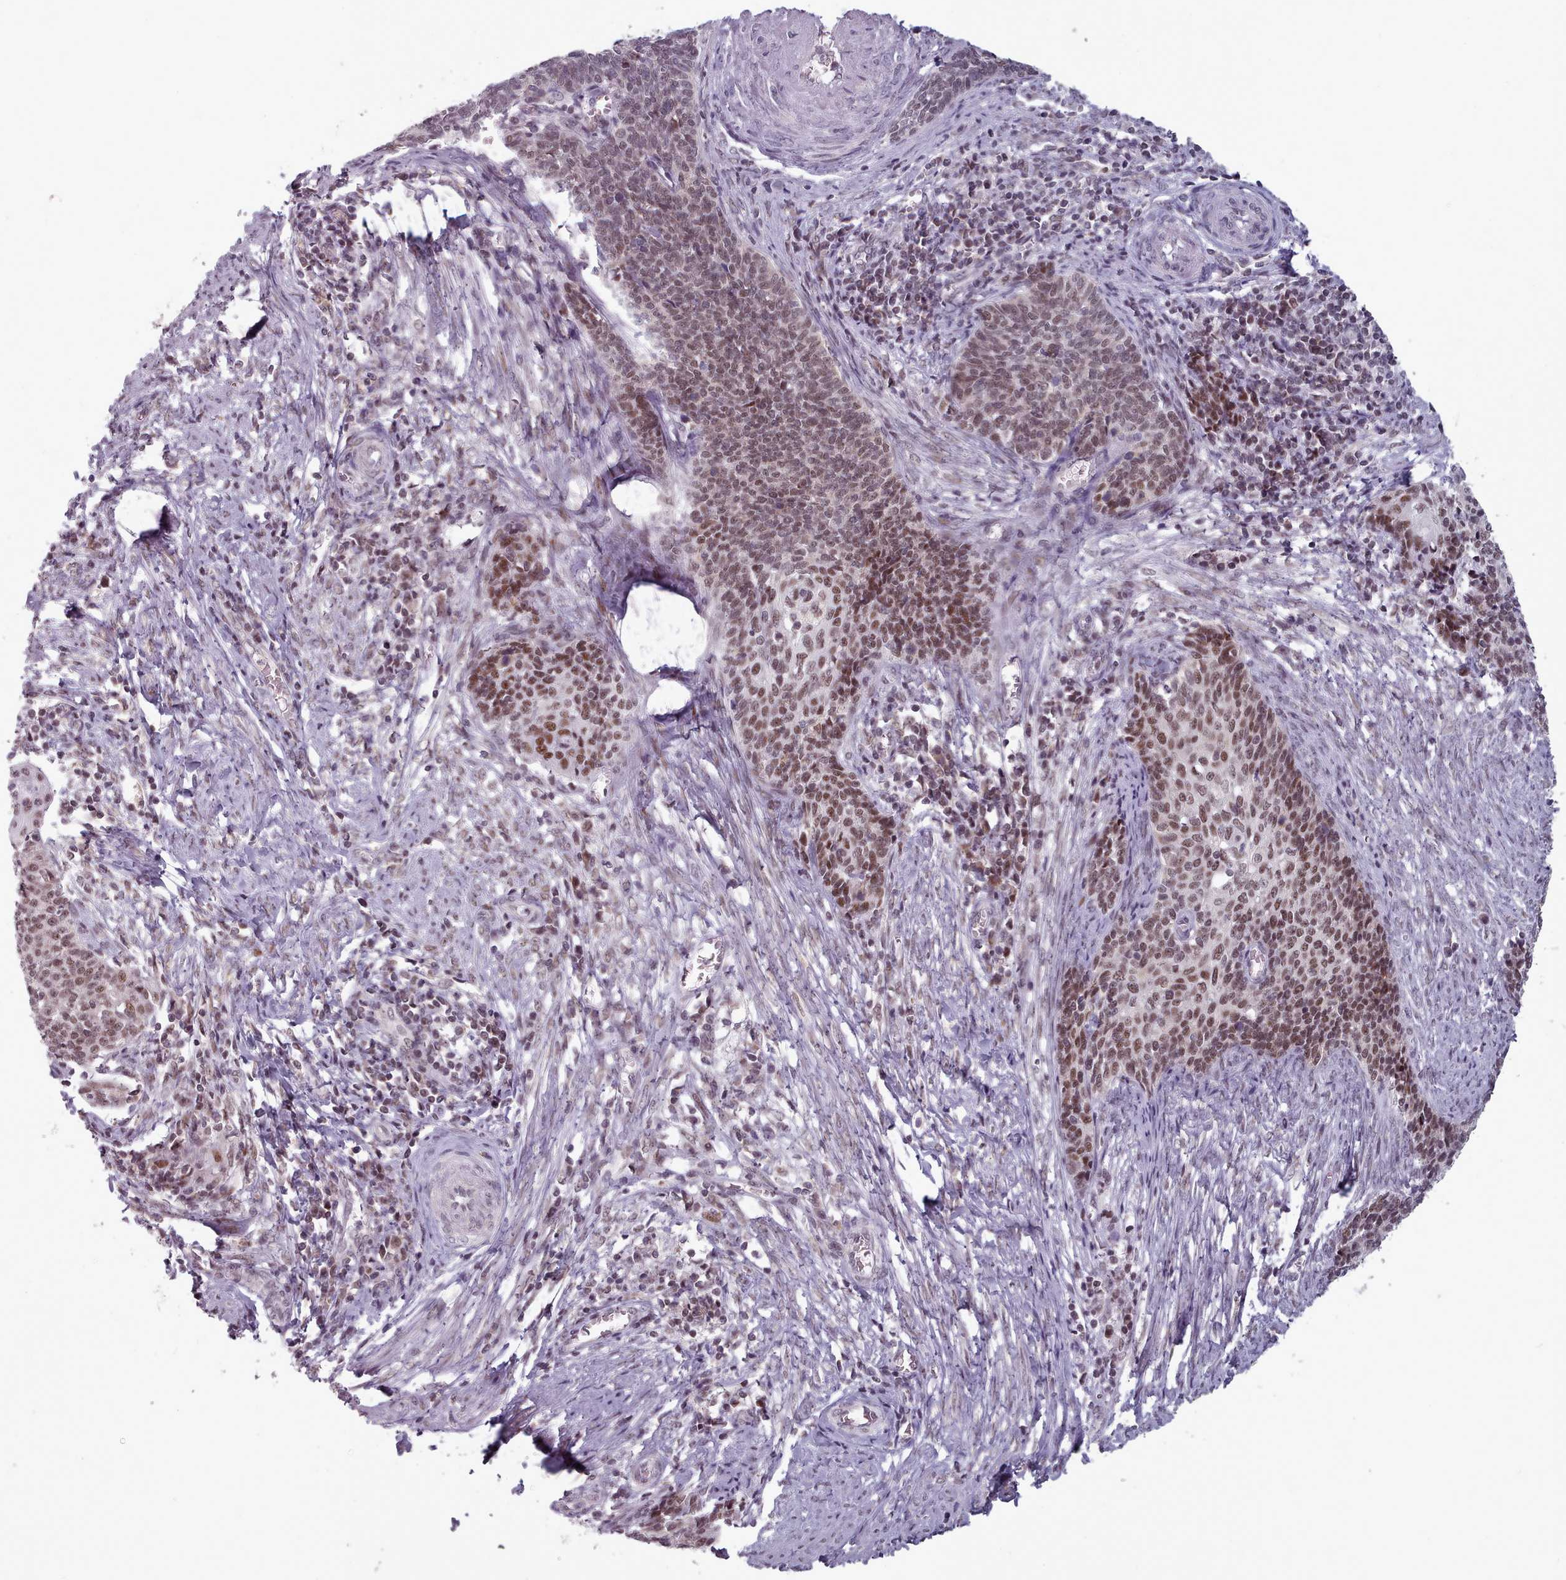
{"staining": {"intensity": "moderate", "quantity": "25%-75%", "location": "nuclear"}, "tissue": "cervical cancer", "cell_type": "Tumor cells", "image_type": "cancer", "snomed": [{"axis": "morphology", "description": "Squamous cell carcinoma, NOS"}, {"axis": "topography", "description": "Cervix"}], "caption": "About 25%-75% of tumor cells in human cervical cancer demonstrate moderate nuclear protein expression as visualized by brown immunohistochemical staining.", "gene": "SRSF9", "patient": {"sex": "female", "age": 39}}